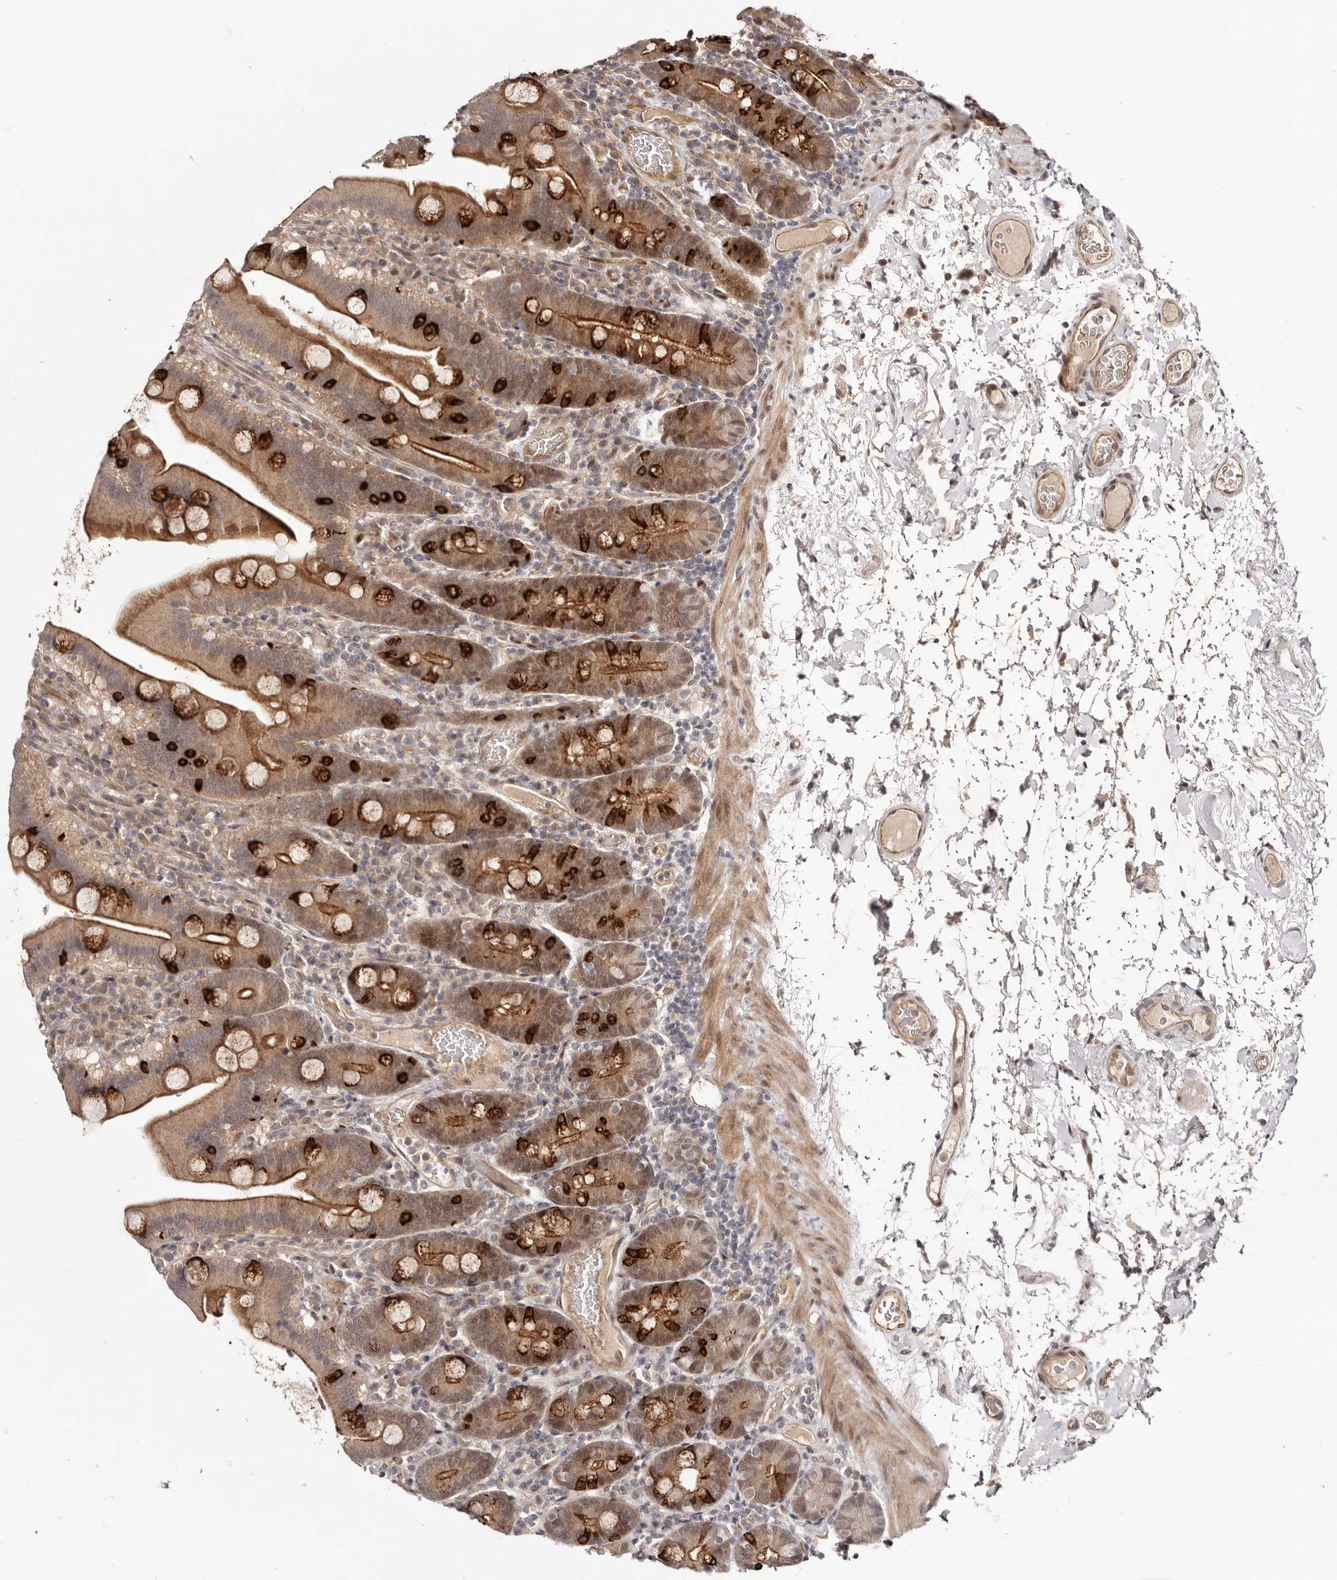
{"staining": {"intensity": "strong", "quantity": "25%-75%", "location": "cytoplasmic/membranous"}, "tissue": "duodenum", "cell_type": "Glandular cells", "image_type": "normal", "snomed": [{"axis": "morphology", "description": "Normal tissue, NOS"}, {"axis": "topography", "description": "Duodenum"}], "caption": "This image demonstrates immunohistochemistry staining of benign human duodenum, with high strong cytoplasmic/membranous staining in approximately 25%-75% of glandular cells.", "gene": "EGR3", "patient": {"sex": "male", "age": 55}}